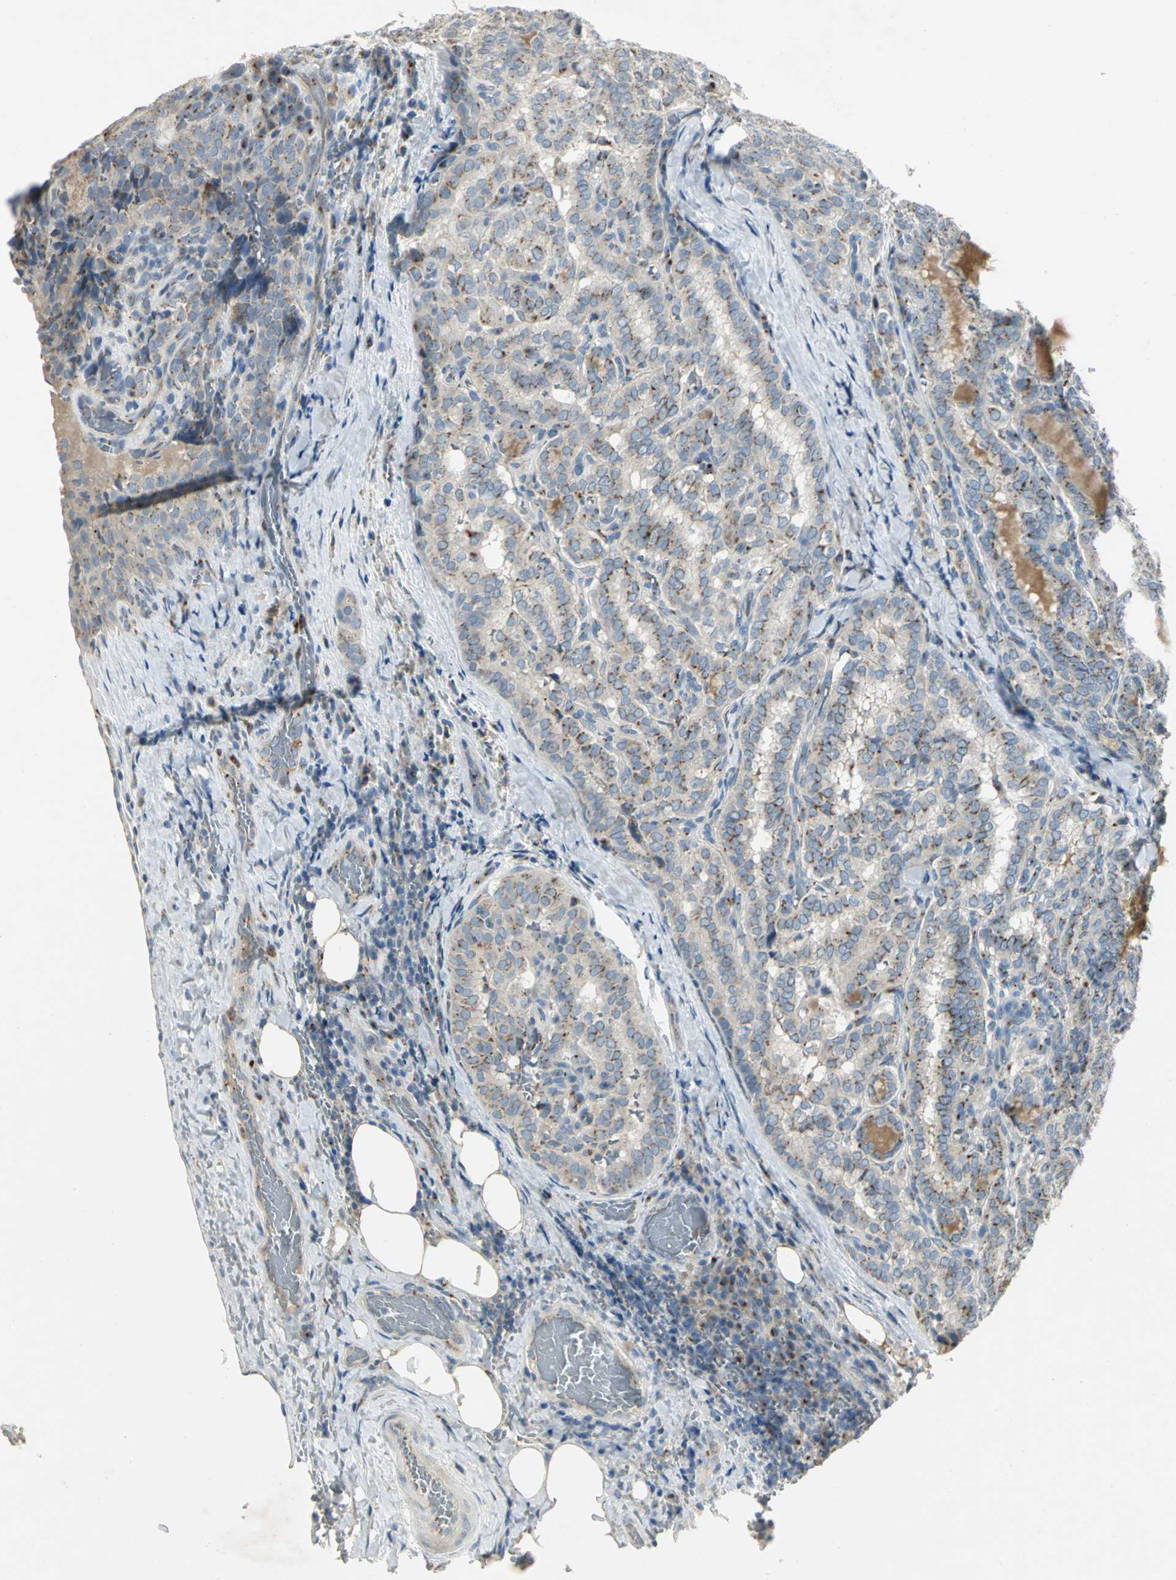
{"staining": {"intensity": "moderate", "quantity": ">75%", "location": "cytoplasmic/membranous"}, "tissue": "thyroid cancer", "cell_type": "Tumor cells", "image_type": "cancer", "snomed": [{"axis": "morphology", "description": "Papillary adenocarcinoma, NOS"}, {"axis": "topography", "description": "Thyroid gland"}], "caption": "Moderate cytoplasmic/membranous positivity is appreciated in about >75% of tumor cells in papillary adenocarcinoma (thyroid).", "gene": "TM9SF2", "patient": {"sex": "female", "age": 30}}